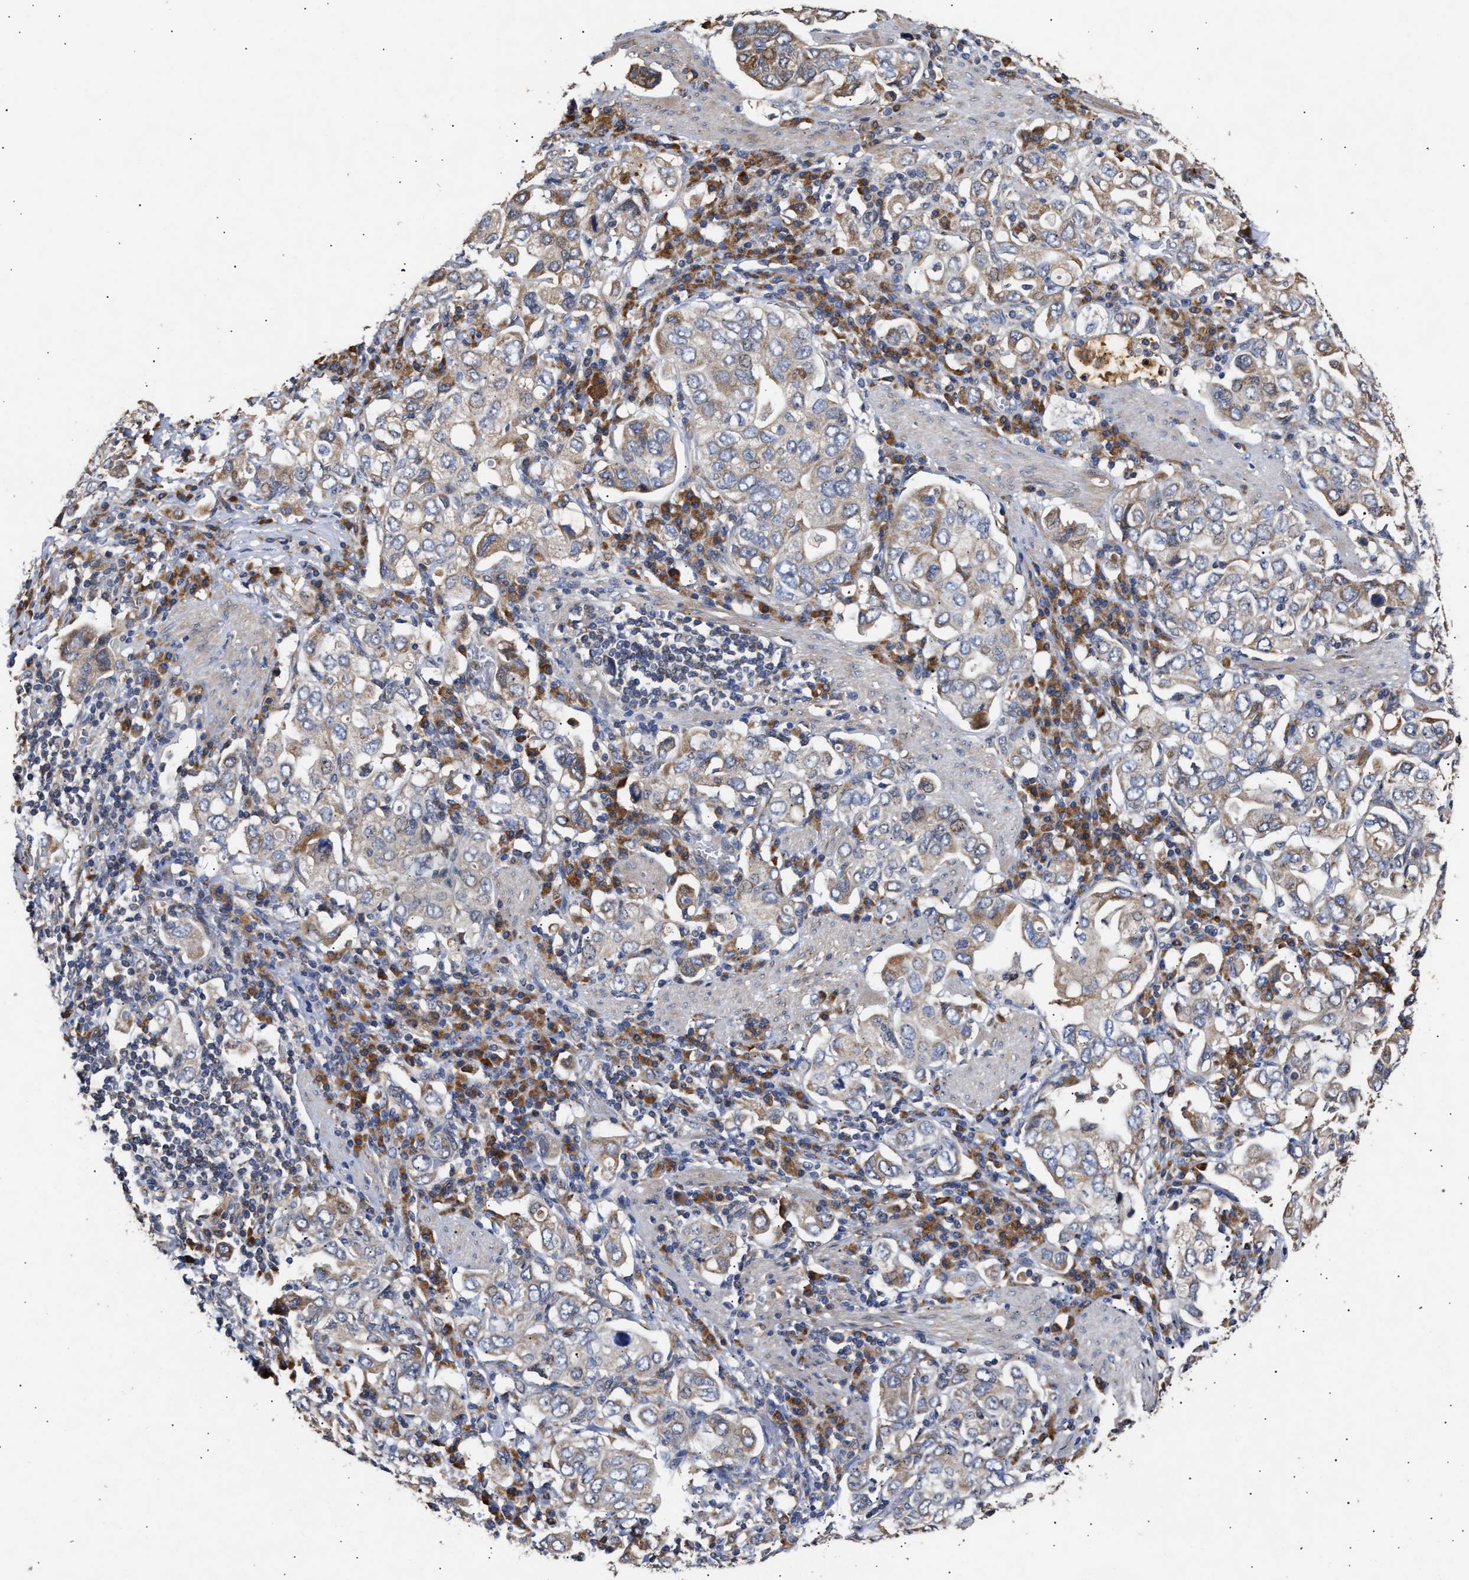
{"staining": {"intensity": "weak", "quantity": "25%-75%", "location": "cytoplasmic/membranous"}, "tissue": "stomach cancer", "cell_type": "Tumor cells", "image_type": "cancer", "snomed": [{"axis": "morphology", "description": "Adenocarcinoma, NOS"}, {"axis": "topography", "description": "Stomach, upper"}], "caption": "Protein staining by immunohistochemistry displays weak cytoplasmic/membranous positivity in approximately 25%-75% of tumor cells in stomach adenocarcinoma. The protein is stained brown, and the nuclei are stained in blue (DAB IHC with brightfield microscopy, high magnification).", "gene": "GOSR1", "patient": {"sex": "male", "age": 62}}